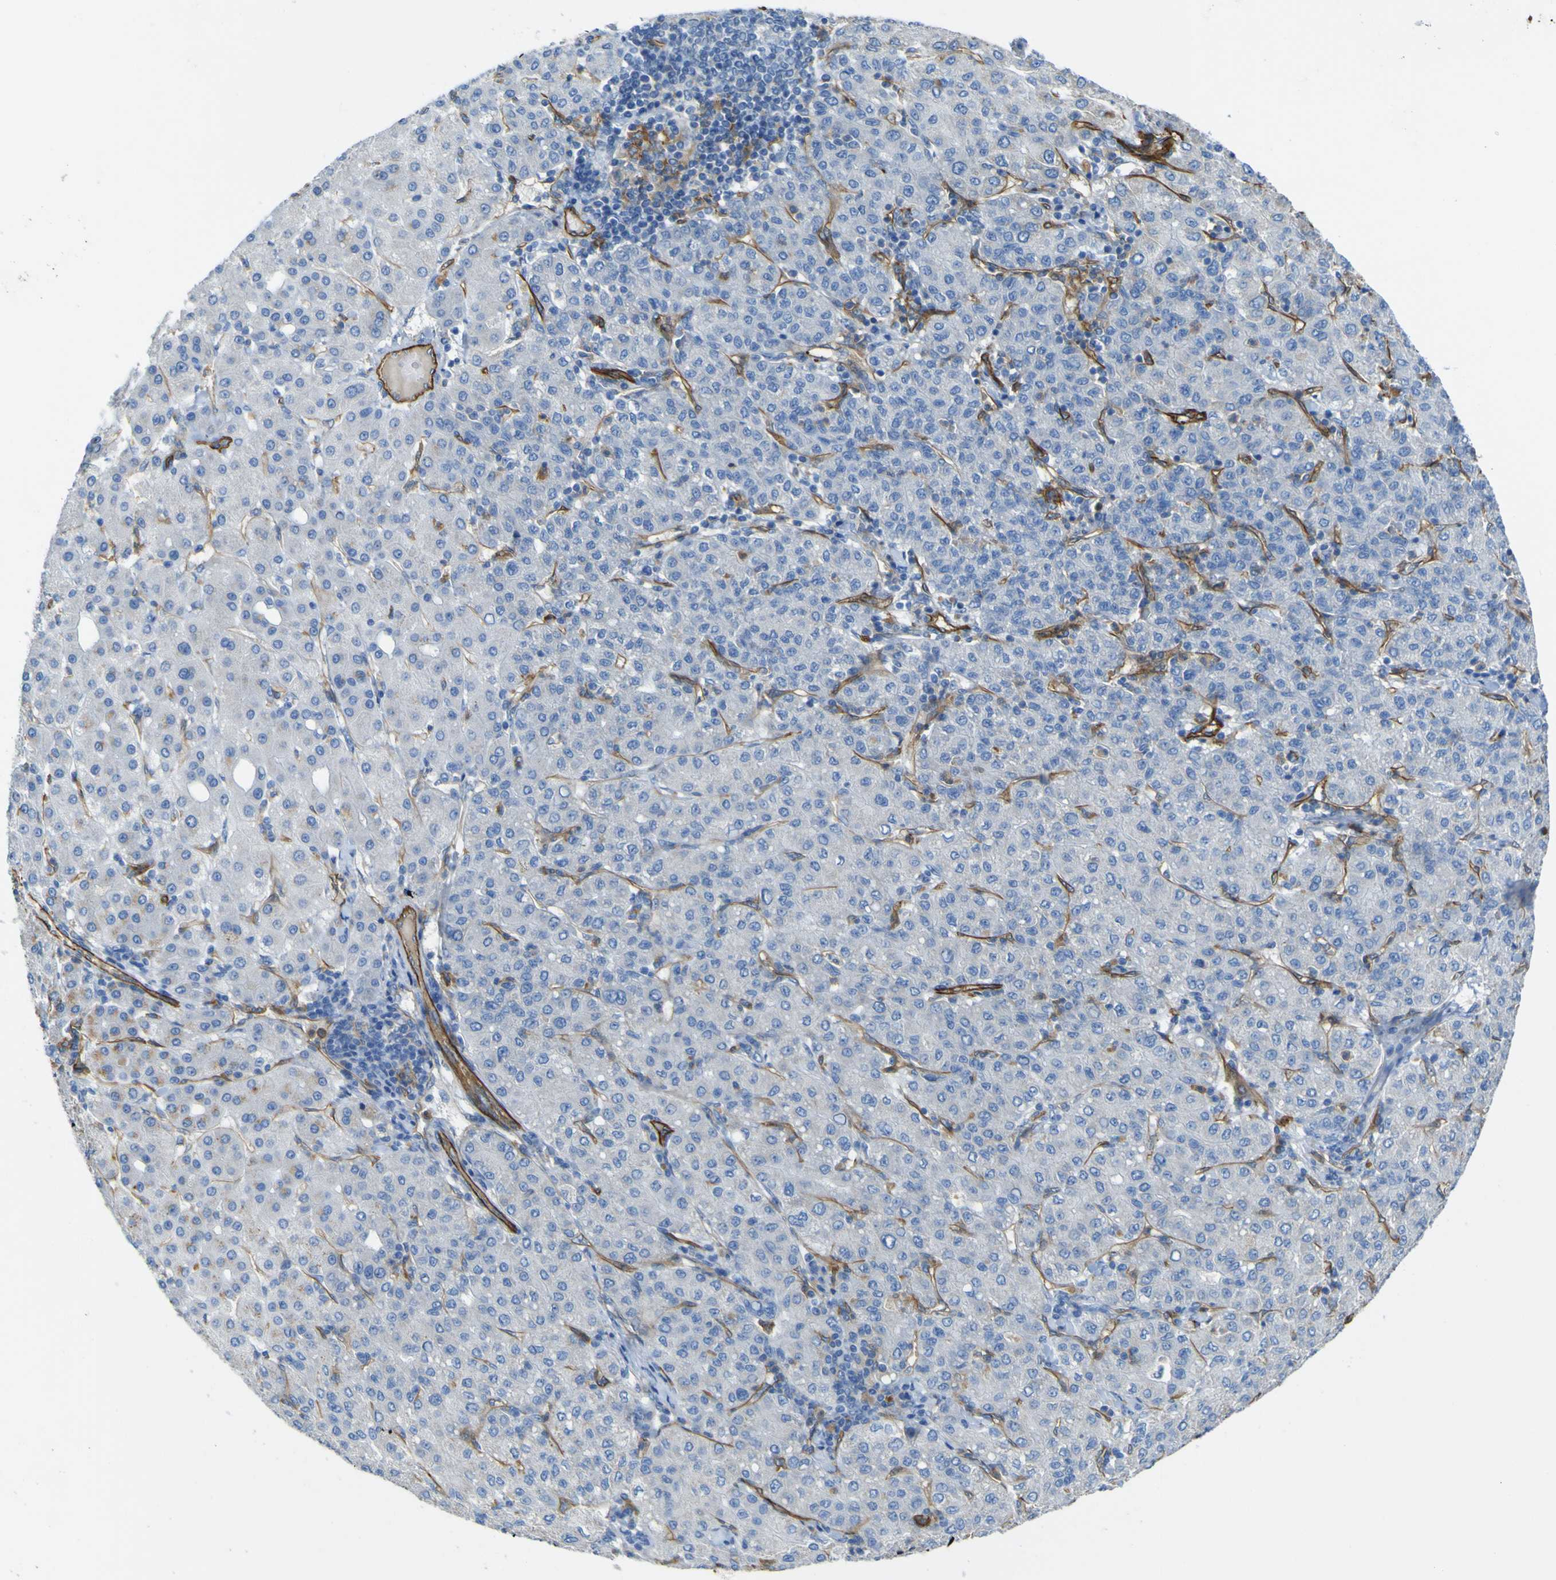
{"staining": {"intensity": "negative", "quantity": "none", "location": "none"}, "tissue": "liver cancer", "cell_type": "Tumor cells", "image_type": "cancer", "snomed": [{"axis": "morphology", "description": "Carcinoma, Hepatocellular, NOS"}, {"axis": "topography", "description": "Liver"}], "caption": "IHC photomicrograph of liver cancer (hepatocellular carcinoma) stained for a protein (brown), which exhibits no expression in tumor cells.", "gene": "CD93", "patient": {"sex": "male", "age": 65}}